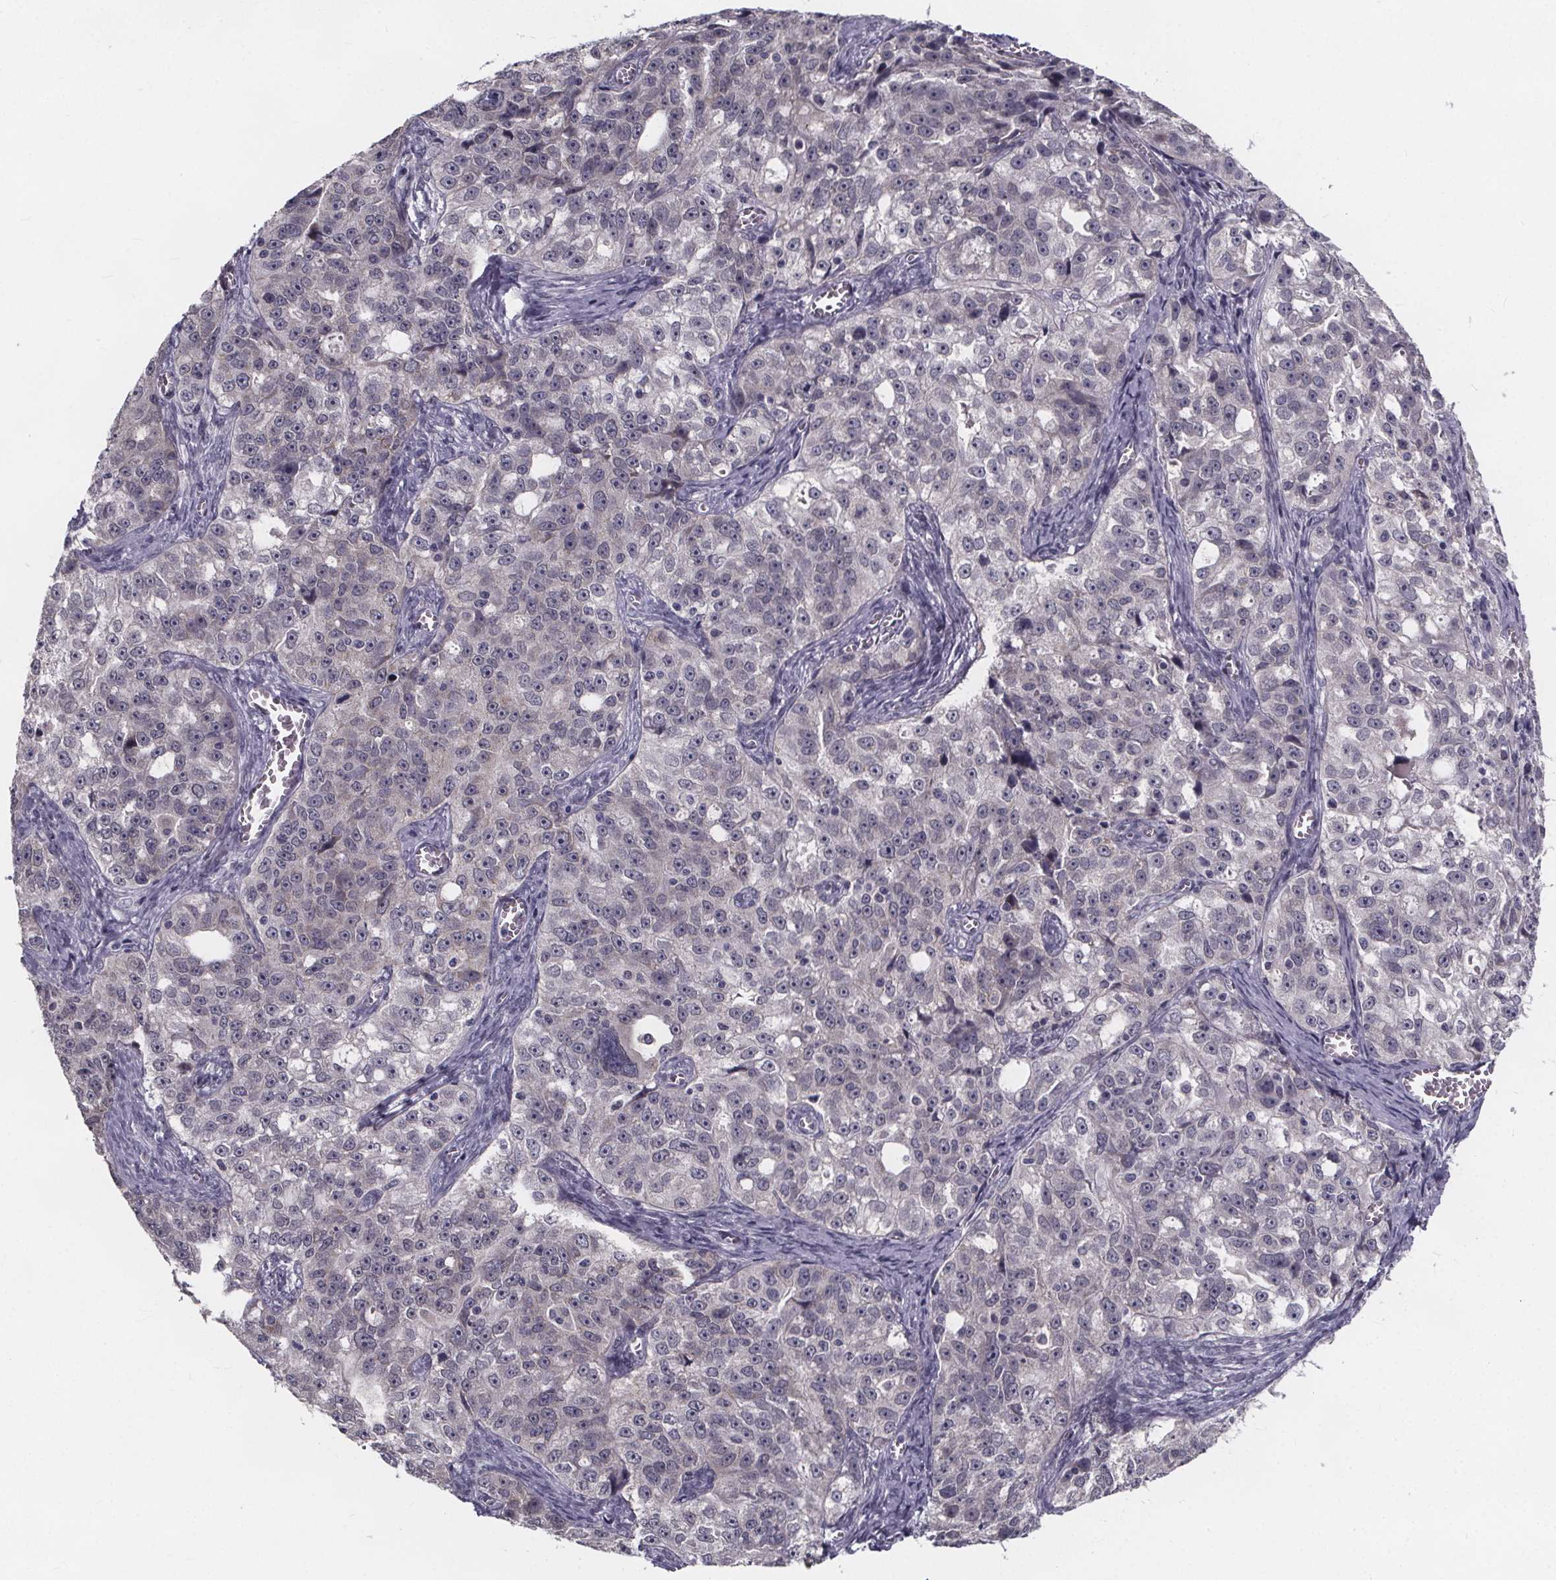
{"staining": {"intensity": "negative", "quantity": "none", "location": "none"}, "tissue": "ovarian cancer", "cell_type": "Tumor cells", "image_type": "cancer", "snomed": [{"axis": "morphology", "description": "Cystadenocarcinoma, serous, NOS"}, {"axis": "topography", "description": "Ovary"}], "caption": "Ovarian cancer was stained to show a protein in brown. There is no significant staining in tumor cells.", "gene": "FAM181B", "patient": {"sex": "female", "age": 51}}